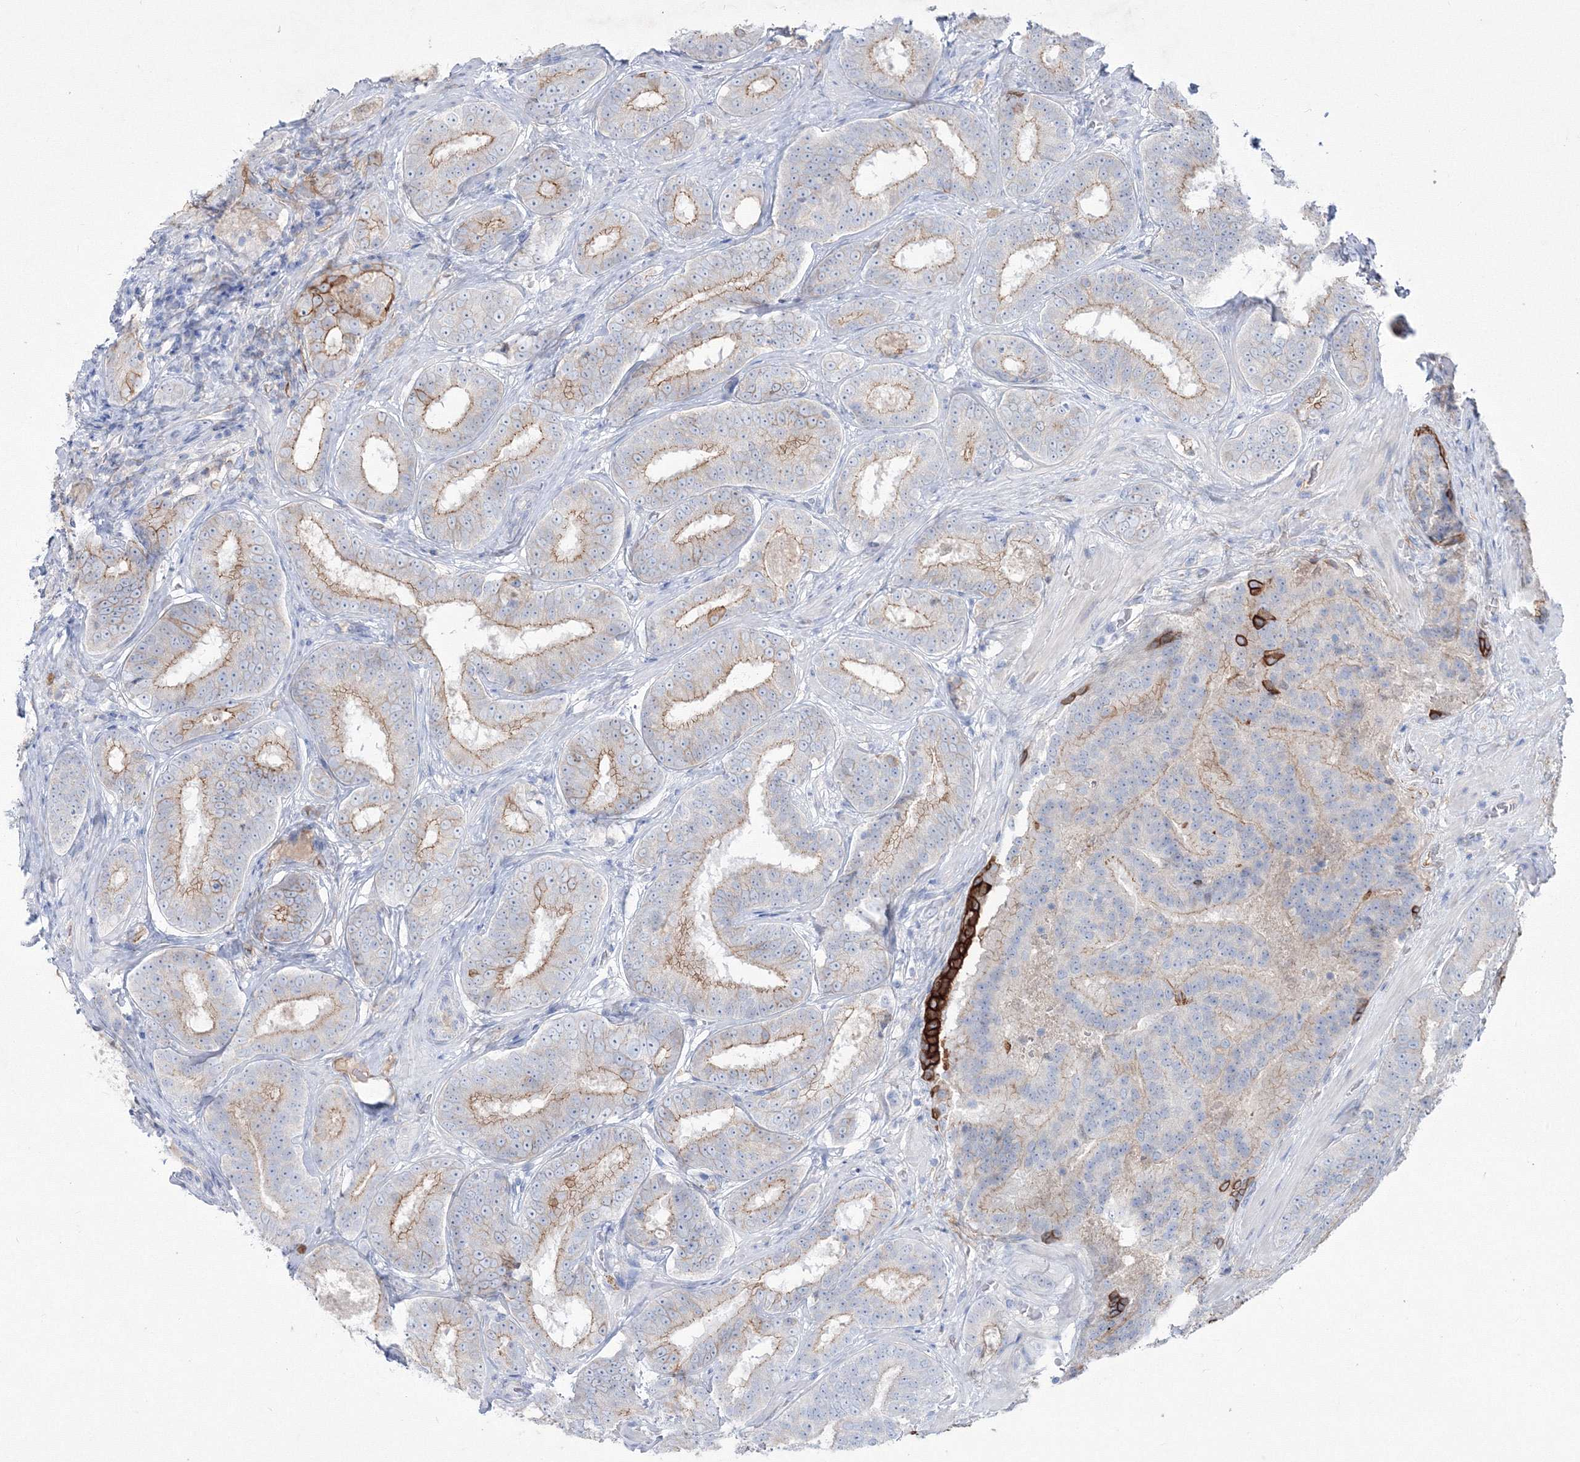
{"staining": {"intensity": "strong", "quantity": "25%-75%", "location": "cytoplasmic/membranous"}, "tissue": "prostate cancer", "cell_type": "Tumor cells", "image_type": "cancer", "snomed": [{"axis": "morphology", "description": "Adenocarcinoma, High grade"}, {"axis": "topography", "description": "Prostate"}], "caption": "High-power microscopy captured an immunohistochemistry (IHC) micrograph of prostate cancer, revealing strong cytoplasmic/membranous staining in about 25%-75% of tumor cells.", "gene": "TMEM139", "patient": {"sex": "male", "age": 57}}